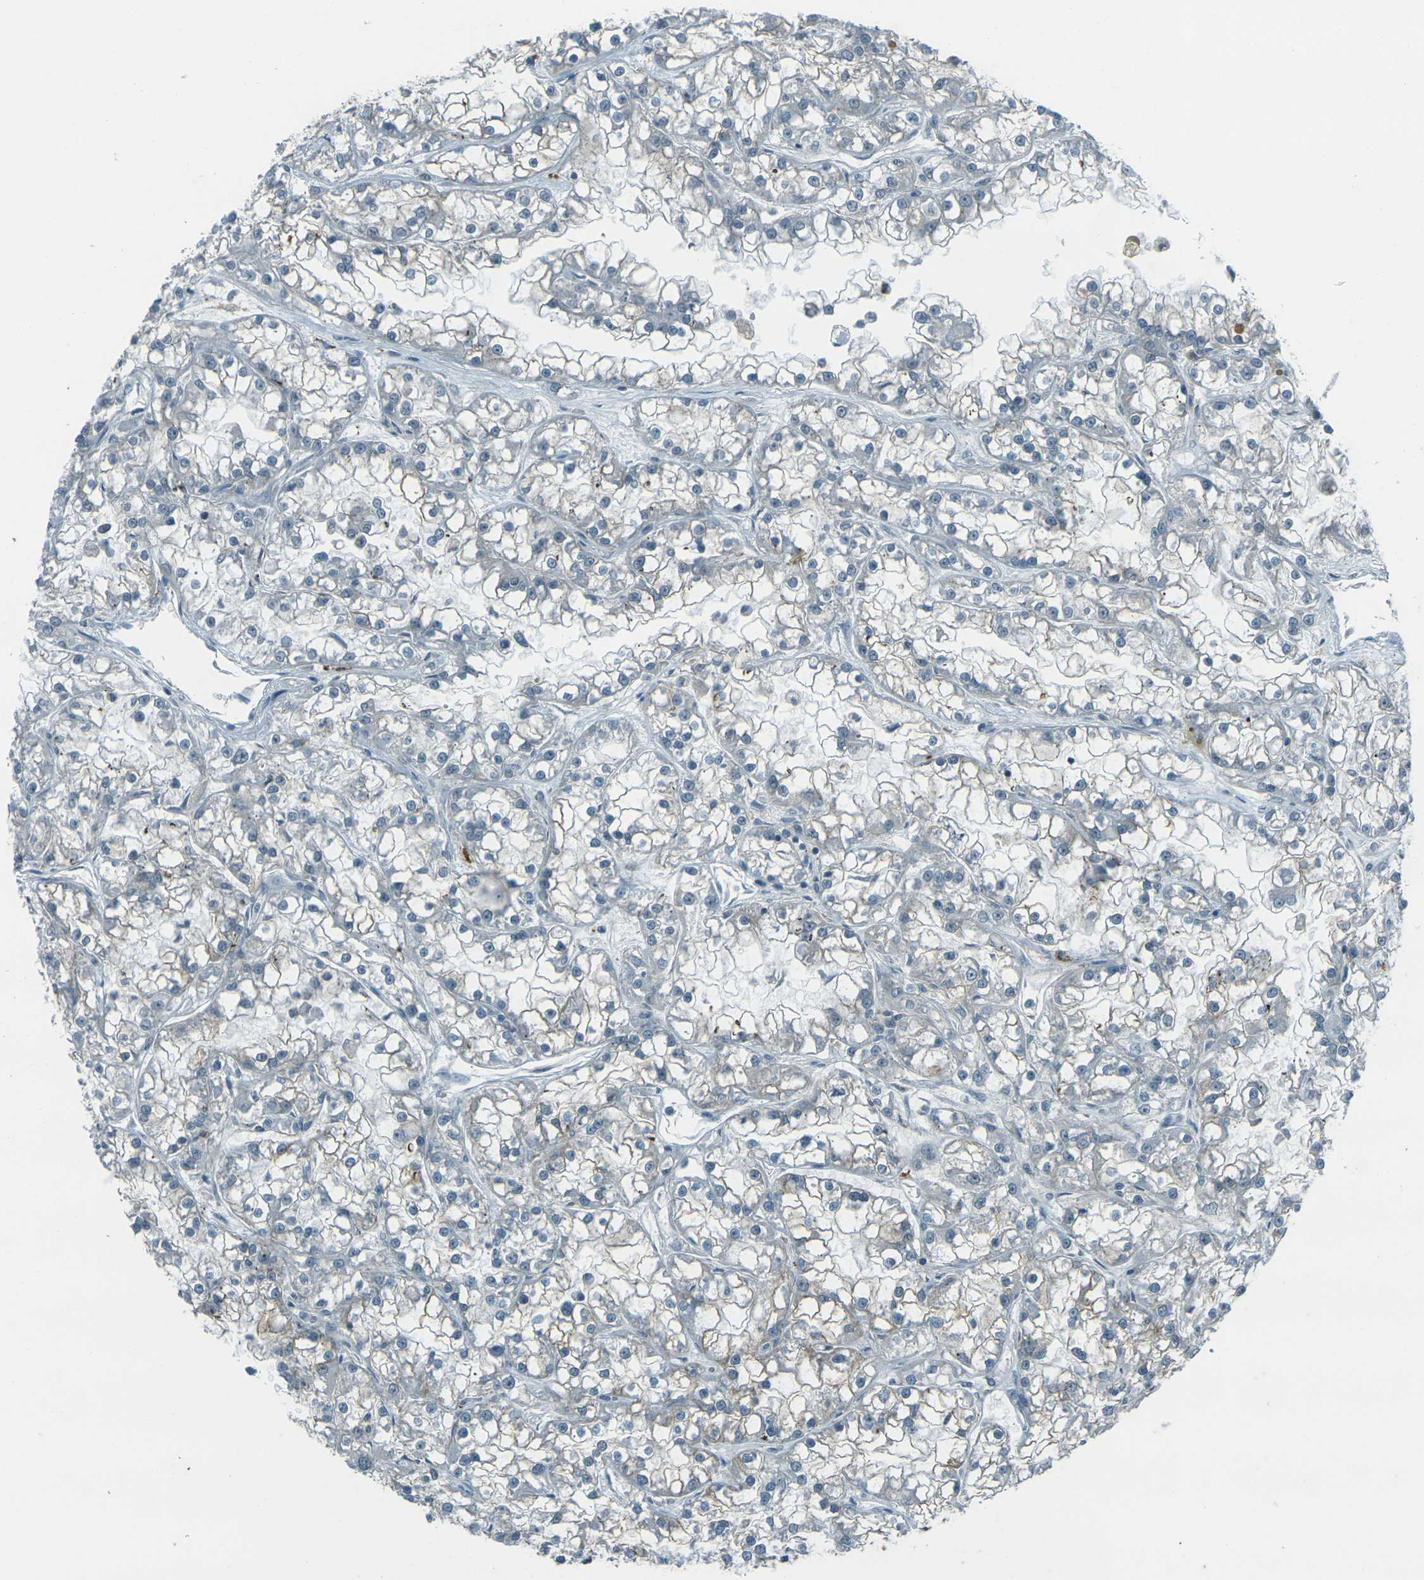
{"staining": {"intensity": "weak", "quantity": "<25%", "location": "cytoplasmic/membranous"}, "tissue": "renal cancer", "cell_type": "Tumor cells", "image_type": "cancer", "snomed": [{"axis": "morphology", "description": "Adenocarcinoma, NOS"}, {"axis": "topography", "description": "Kidney"}], "caption": "Renal cancer (adenocarcinoma) stained for a protein using immunohistochemistry (IHC) reveals no expression tumor cells.", "gene": "GPR19", "patient": {"sex": "female", "age": 52}}